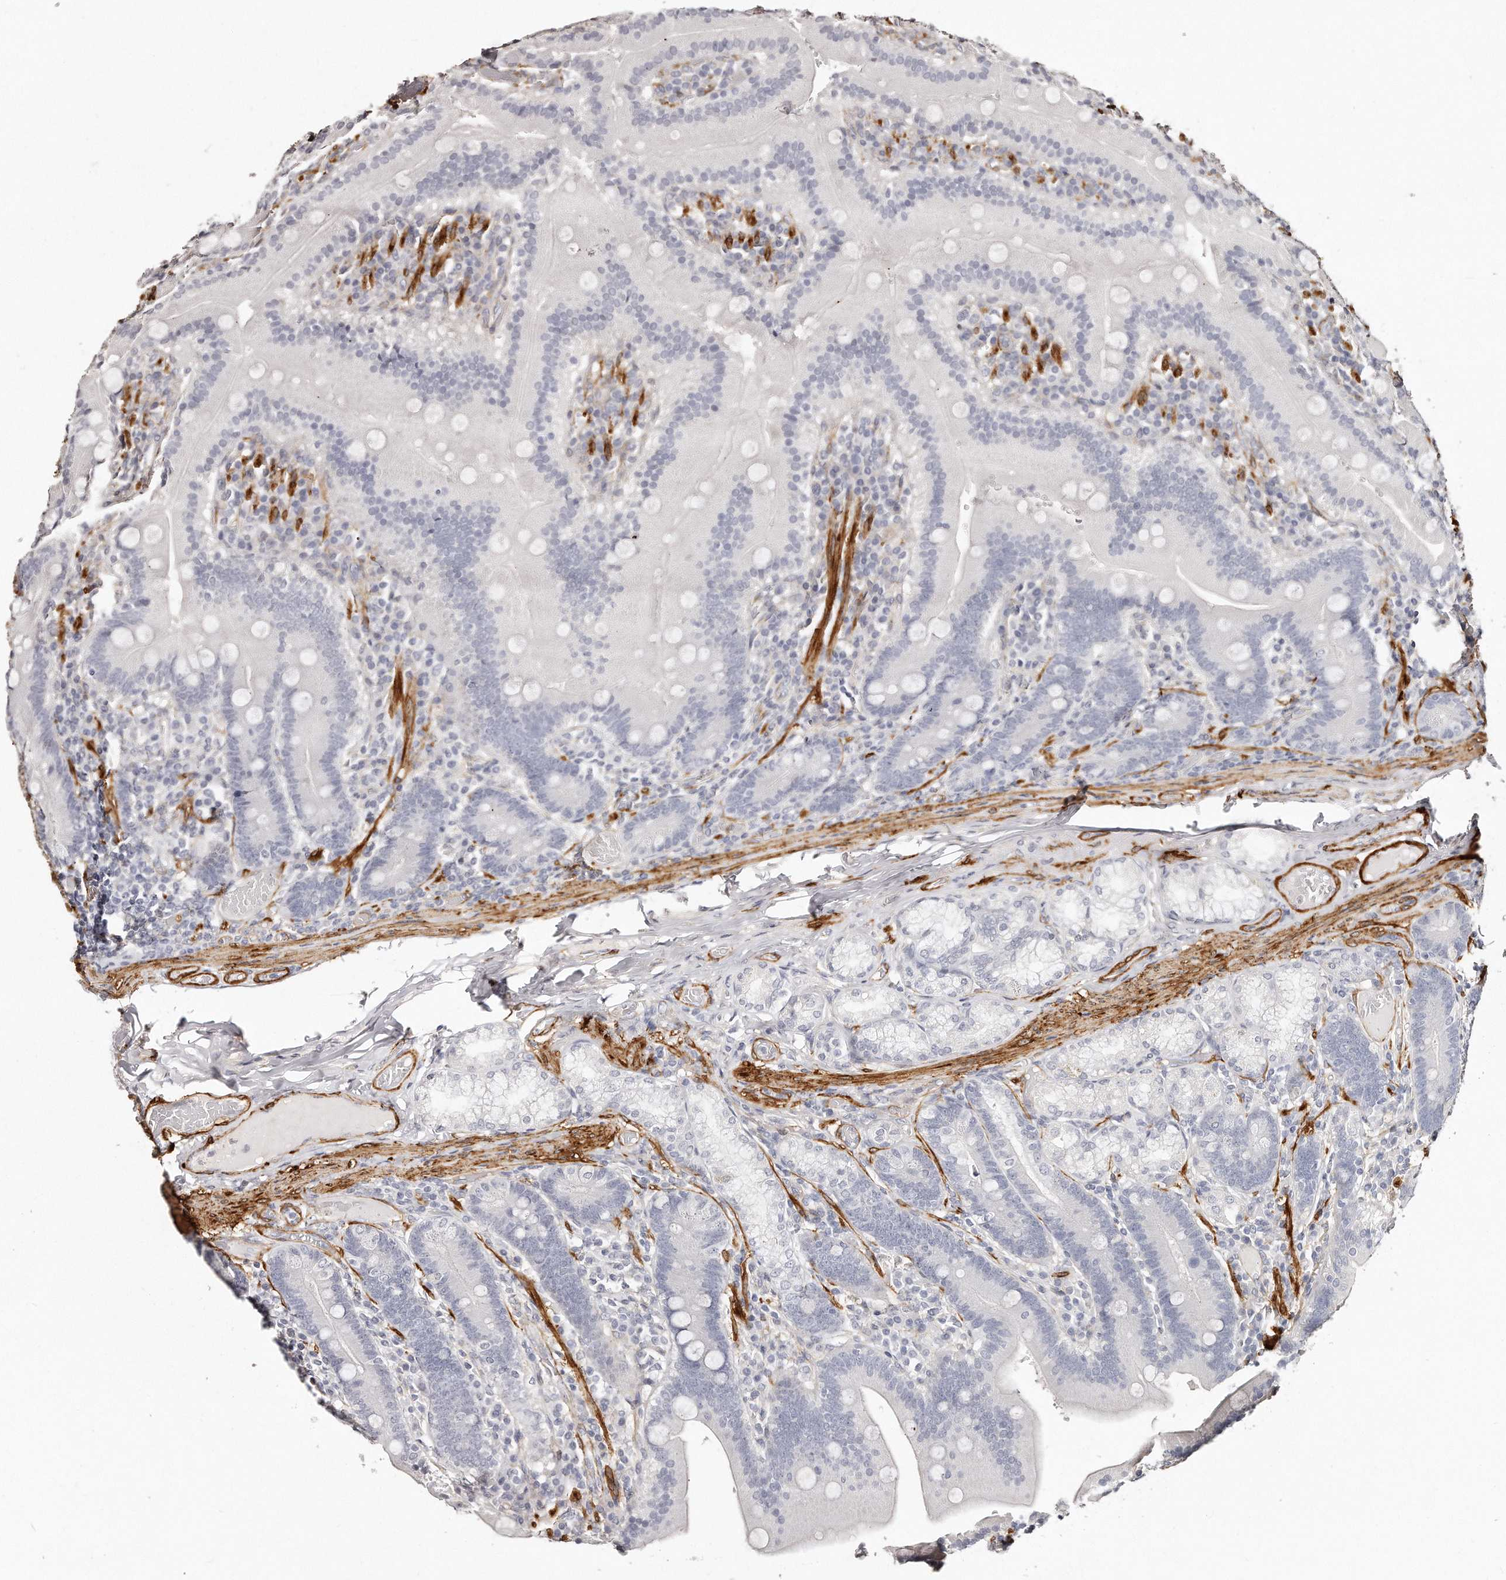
{"staining": {"intensity": "negative", "quantity": "none", "location": "none"}, "tissue": "duodenum", "cell_type": "Glandular cells", "image_type": "normal", "snomed": [{"axis": "morphology", "description": "Normal tissue, NOS"}, {"axis": "topography", "description": "Duodenum"}], "caption": "An immunohistochemistry (IHC) image of benign duodenum is shown. There is no staining in glandular cells of duodenum.", "gene": "LMOD1", "patient": {"sex": "female", "age": 62}}